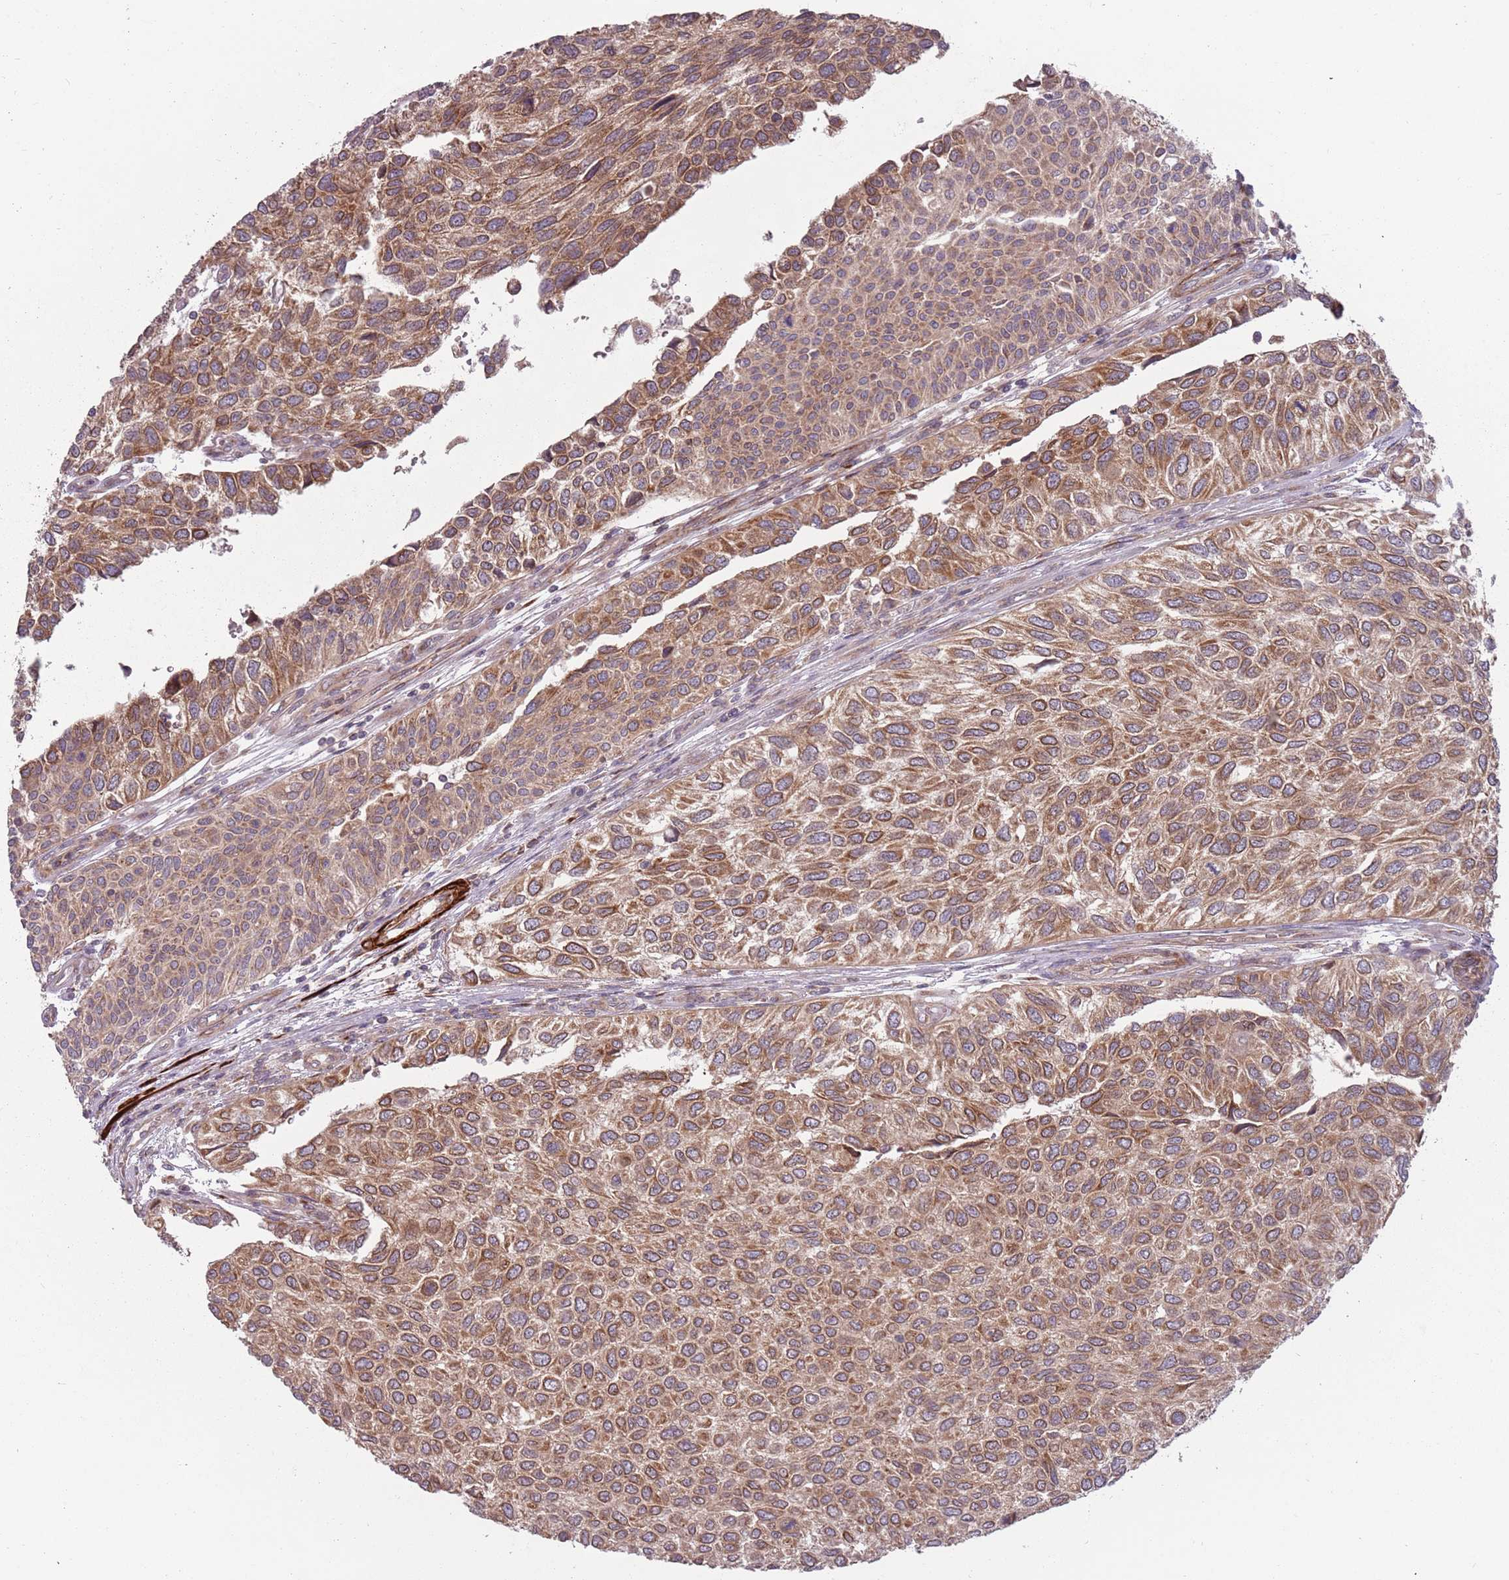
{"staining": {"intensity": "moderate", "quantity": ">75%", "location": "cytoplasmic/membranous"}, "tissue": "urothelial cancer", "cell_type": "Tumor cells", "image_type": "cancer", "snomed": [{"axis": "morphology", "description": "Urothelial carcinoma, NOS"}, {"axis": "topography", "description": "Urinary bladder"}], "caption": "Urothelial cancer stained with a brown dye exhibits moderate cytoplasmic/membranous positive expression in approximately >75% of tumor cells.", "gene": "PLD6", "patient": {"sex": "male", "age": 55}}